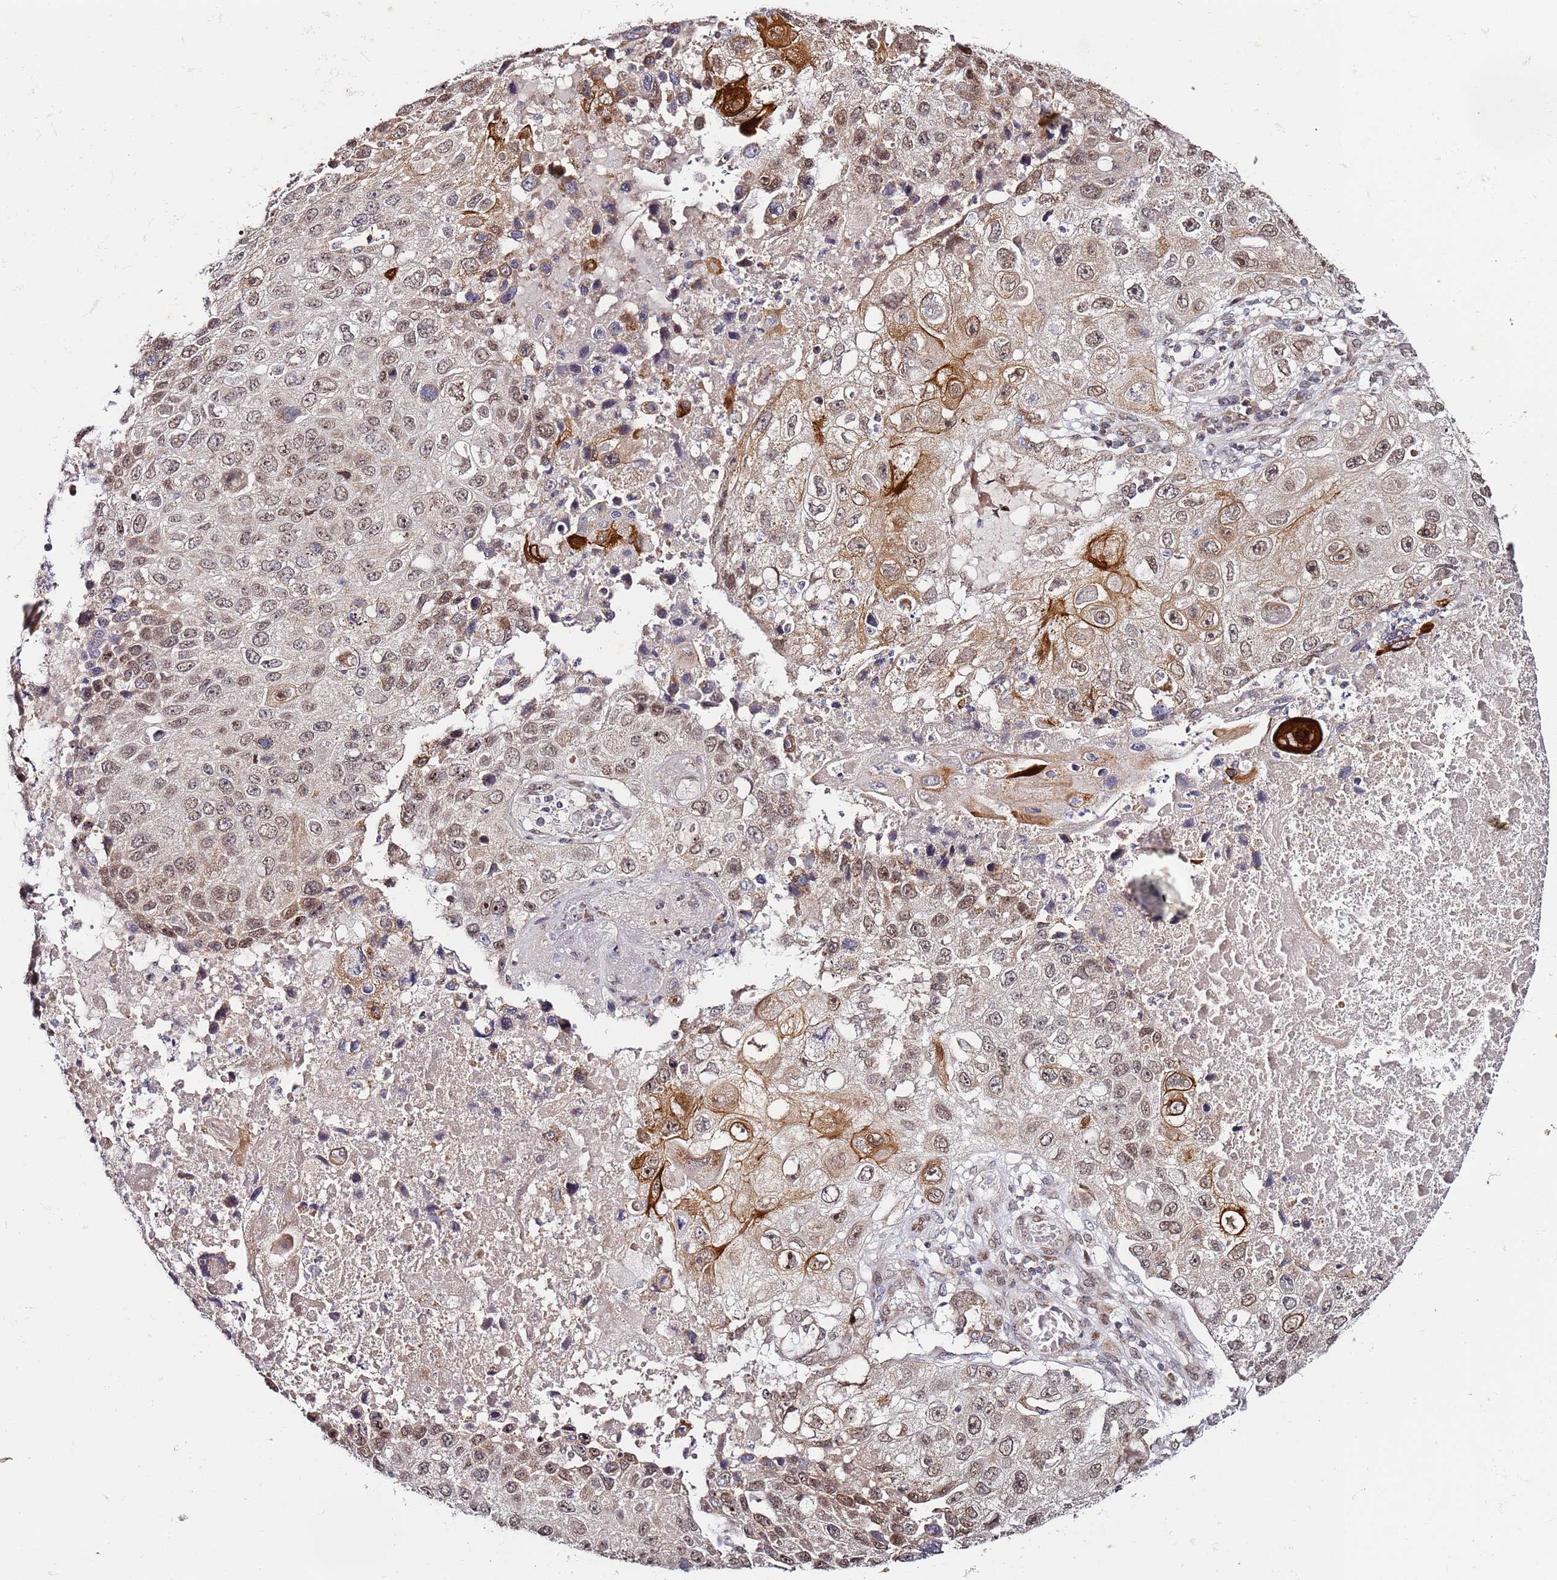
{"staining": {"intensity": "moderate", "quantity": ">75%", "location": "cytoplasmic/membranous,nuclear"}, "tissue": "lung cancer", "cell_type": "Tumor cells", "image_type": "cancer", "snomed": [{"axis": "morphology", "description": "Squamous cell carcinoma, NOS"}, {"axis": "topography", "description": "Lung"}], "caption": "DAB immunohistochemical staining of human lung squamous cell carcinoma demonstrates moderate cytoplasmic/membranous and nuclear protein expression in about >75% of tumor cells. The staining is performed using DAB (3,3'-diaminobenzidine) brown chromogen to label protein expression. The nuclei are counter-stained blue using hematoxylin.", "gene": "TP53AIP1", "patient": {"sex": "male", "age": 61}}